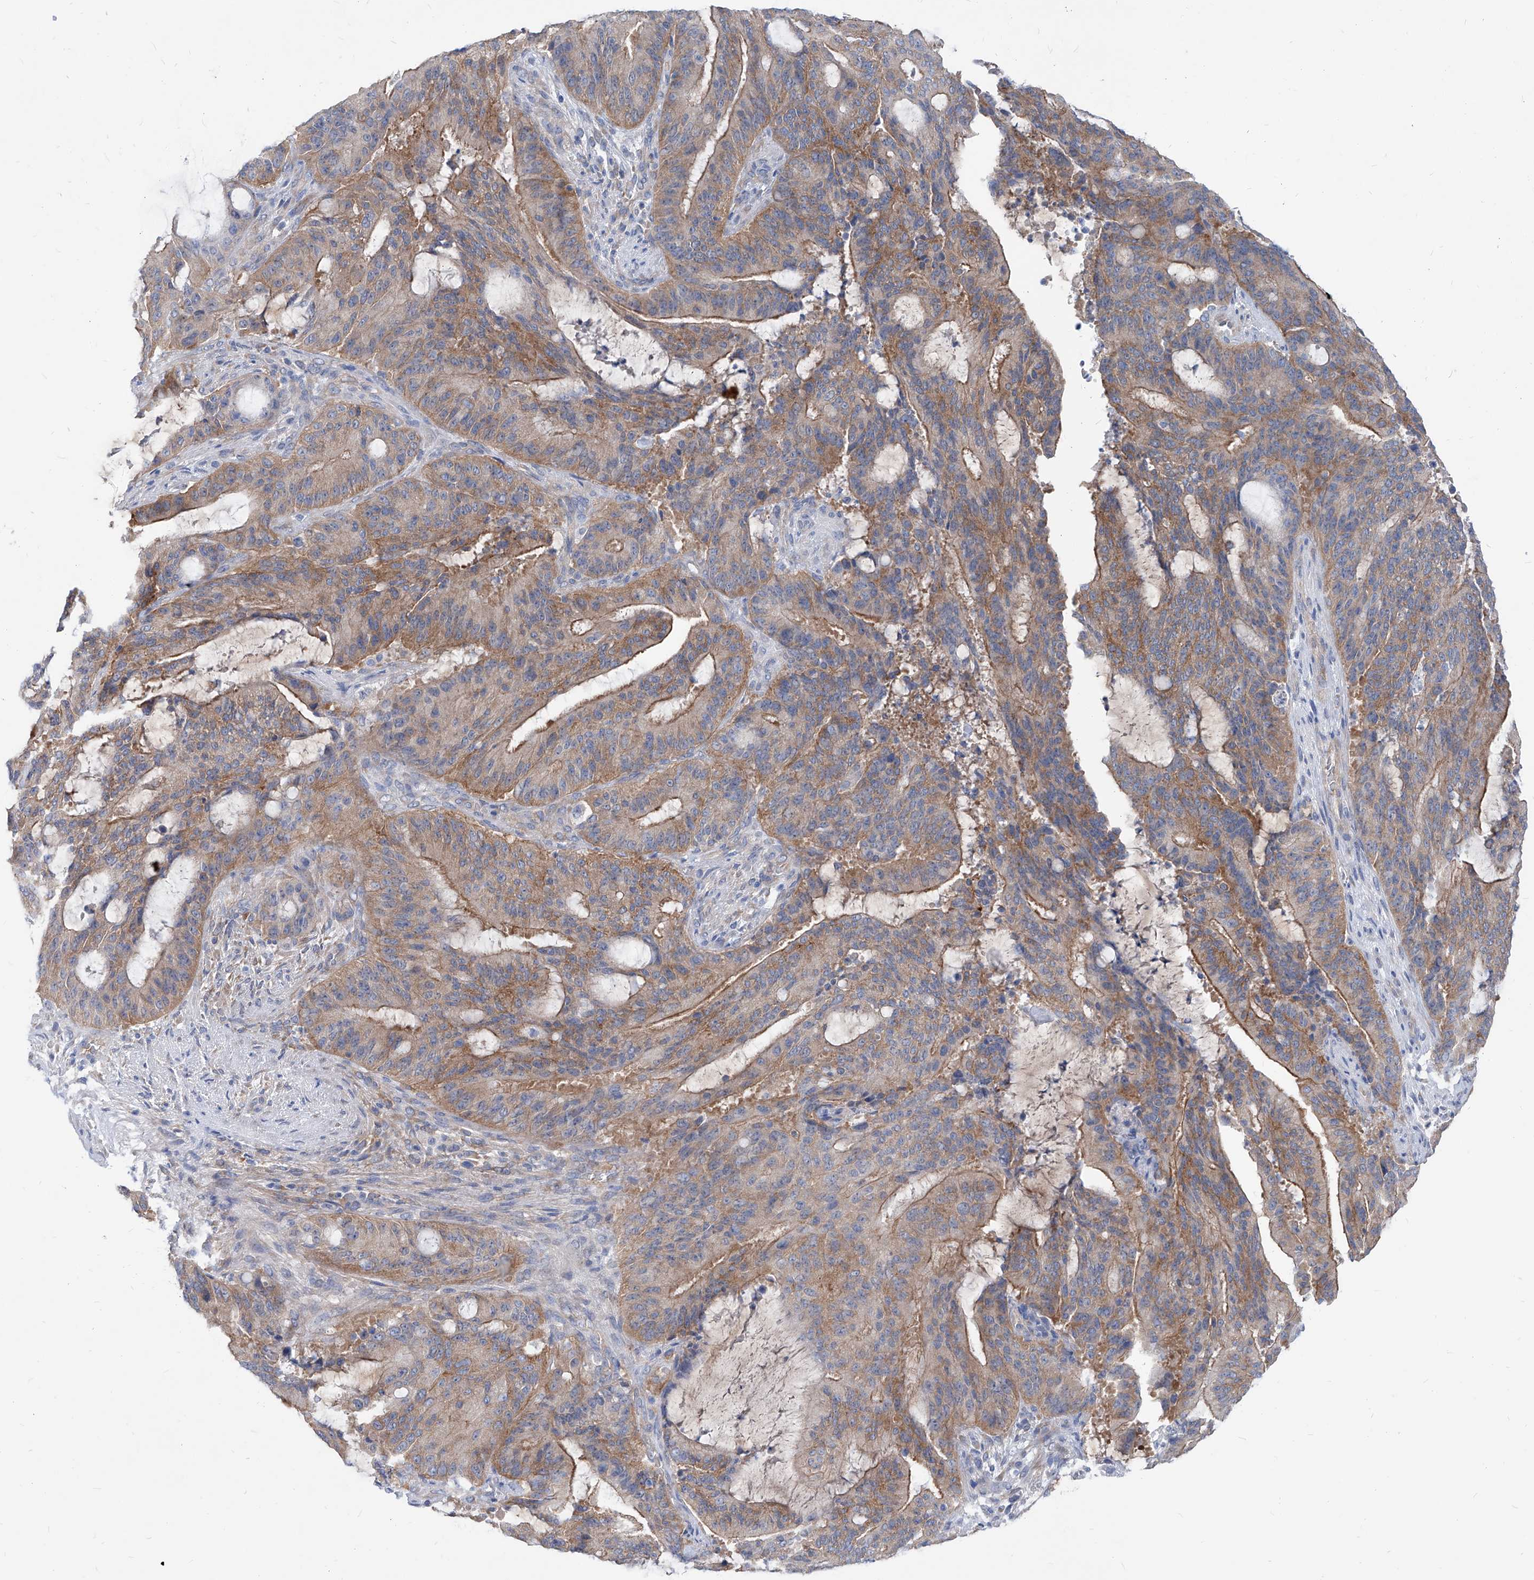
{"staining": {"intensity": "moderate", "quantity": ">75%", "location": "cytoplasmic/membranous"}, "tissue": "liver cancer", "cell_type": "Tumor cells", "image_type": "cancer", "snomed": [{"axis": "morphology", "description": "Normal tissue, NOS"}, {"axis": "morphology", "description": "Cholangiocarcinoma"}, {"axis": "topography", "description": "Liver"}, {"axis": "topography", "description": "Peripheral nerve tissue"}], "caption": "Immunohistochemistry staining of liver cholangiocarcinoma, which exhibits medium levels of moderate cytoplasmic/membranous expression in about >75% of tumor cells indicating moderate cytoplasmic/membranous protein expression. The staining was performed using DAB (brown) for protein detection and nuclei were counterstained in hematoxylin (blue).", "gene": "AKAP10", "patient": {"sex": "female", "age": 73}}